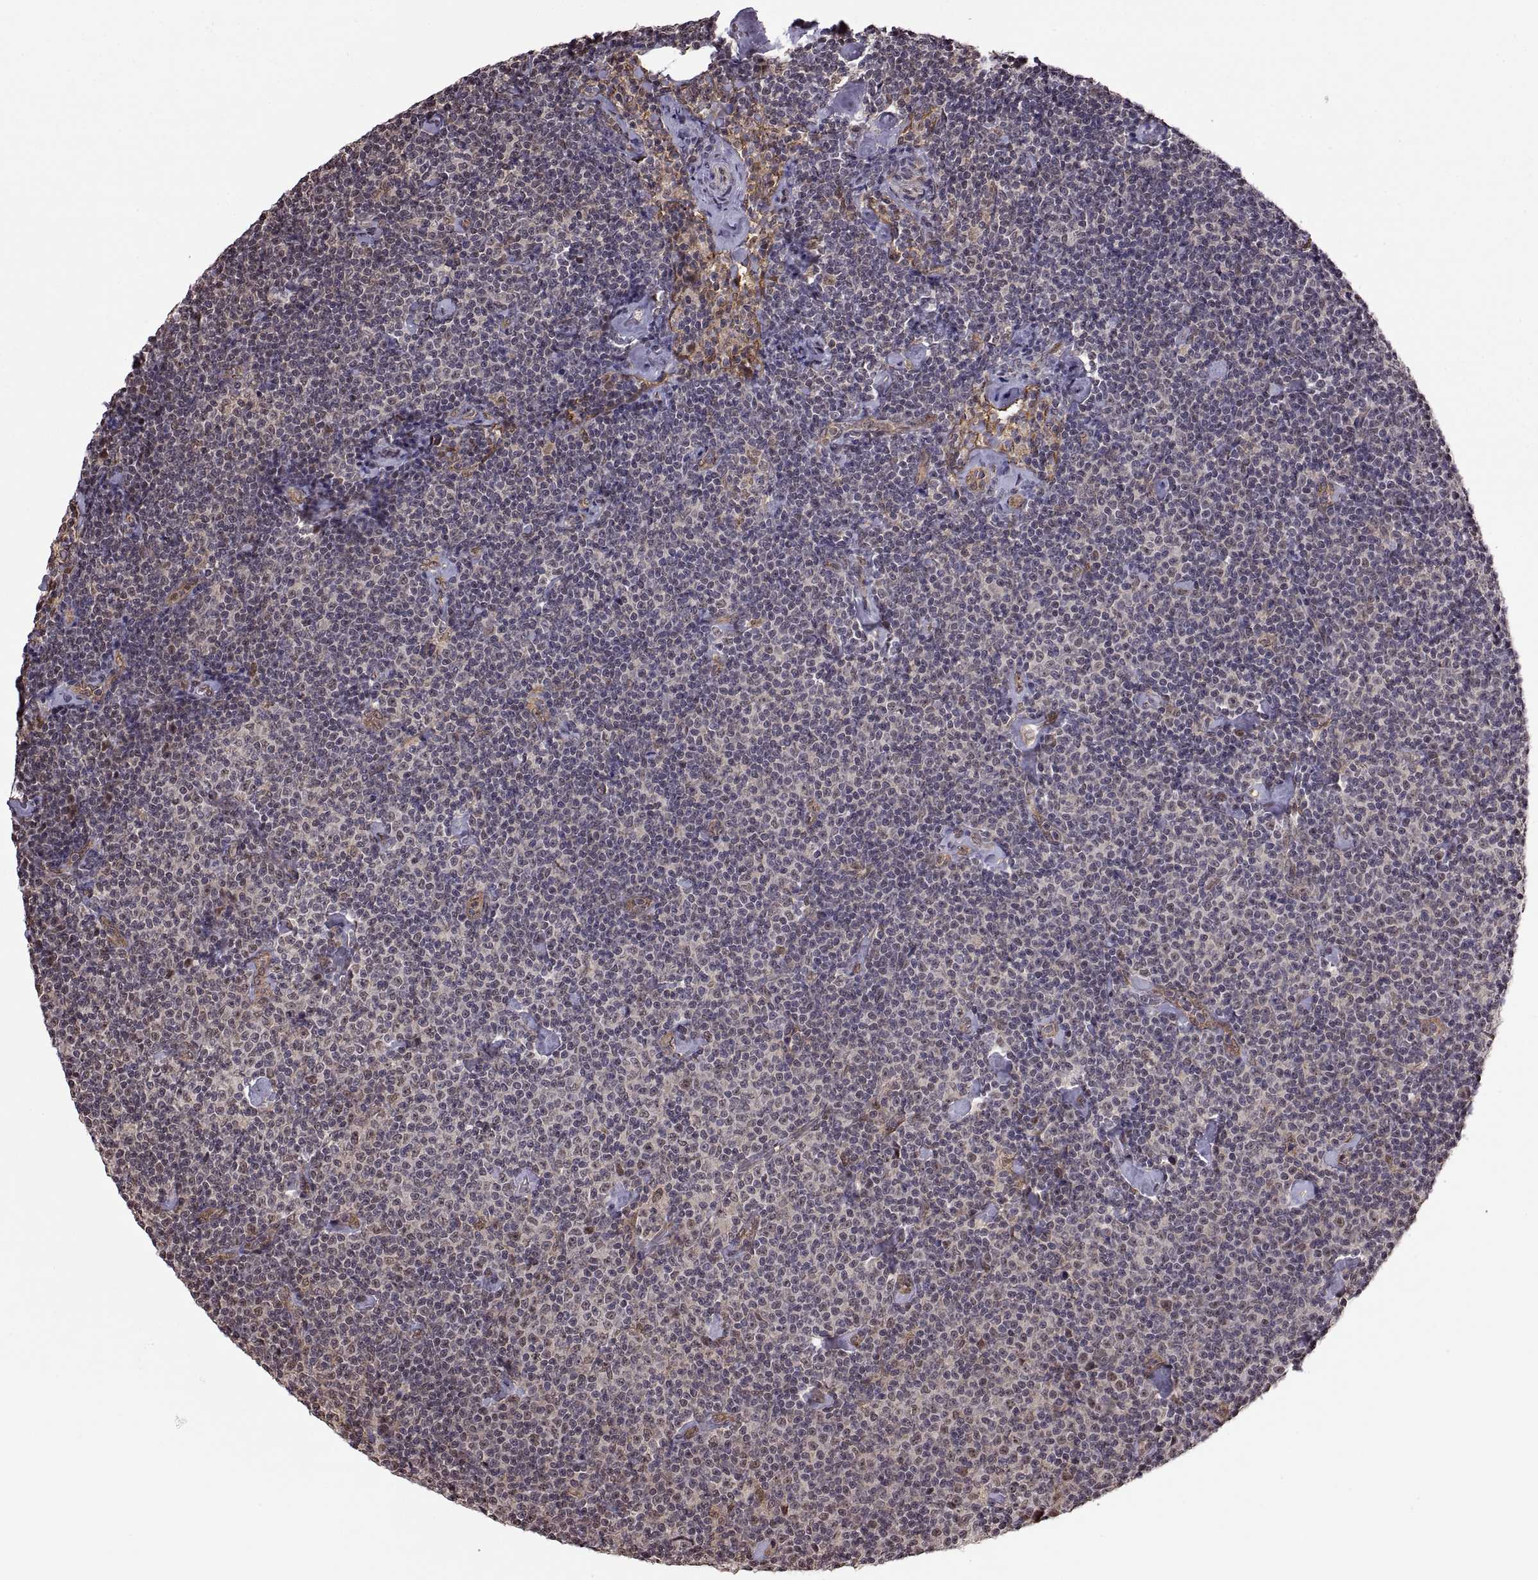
{"staining": {"intensity": "negative", "quantity": "none", "location": "none"}, "tissue": "lymphoma", "cell_type": "Tumor cells", "image_type": "cancer", "snomed": [{"axis": "morphology", "description": "Malignant lymphoma, non-Hodgkin's type, Low grade"}, {"axis": "topography", "description": "Lymph node"}], "caption": "Immunohistochemistry (IHC) of lymphoma demonstrates no staining in tumor cells.", "gene": "ARRB1", "patient": {"sex": "male", "age": 81}}